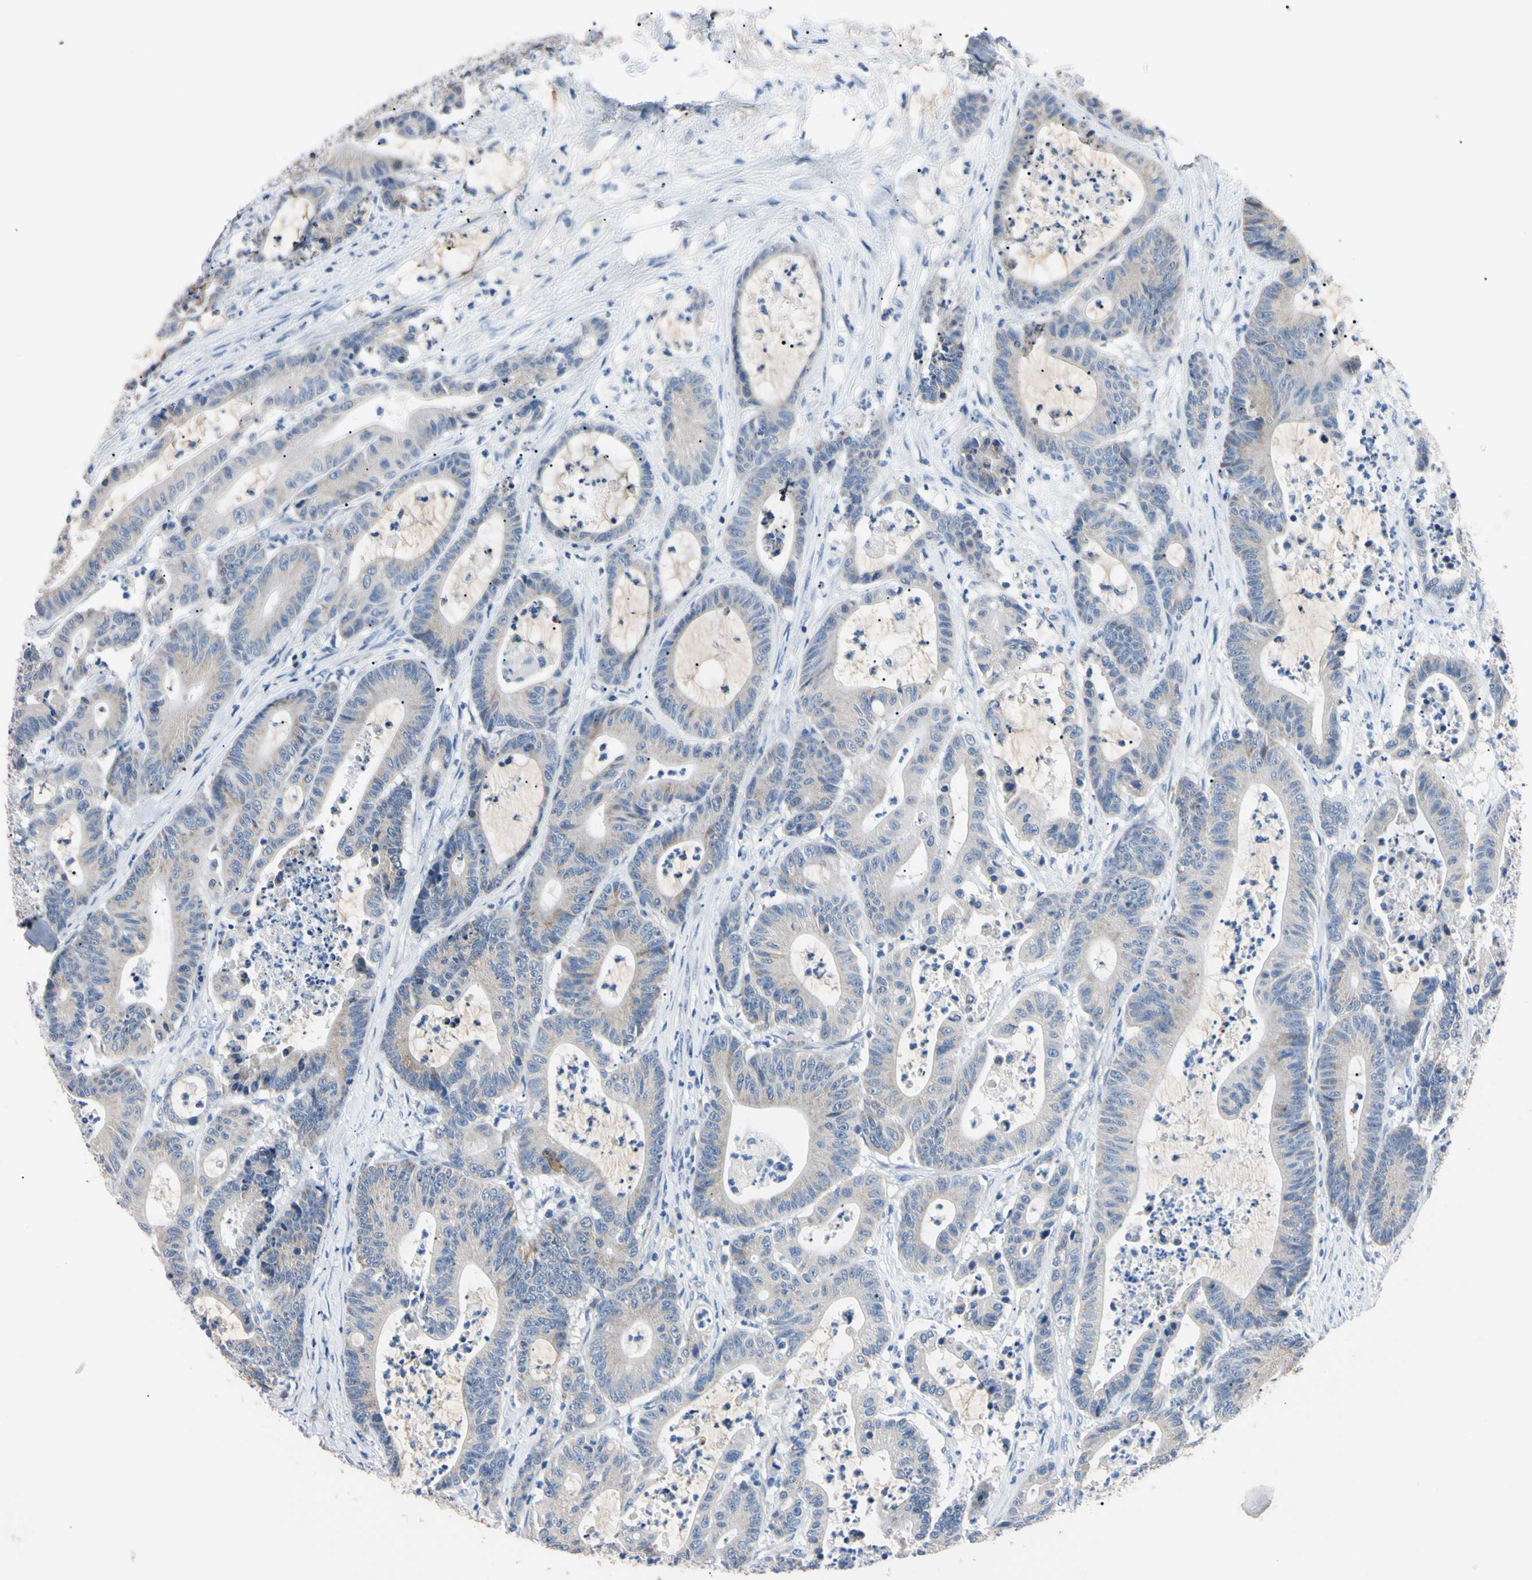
{"staining": {"intensity": "weak", "quantity": "<25%", "location": "cytoplasmic/membranous"}, "tissue": "colorectal cancer", "cell_type": "Tumor cells", "image_type": "cancer", "snomed": [{"axis": "morphology", "description": "Adenocarcinoma, NOS"}, {"axis": "topography", "description": "Colon"}], "caption": "Colorectal cancer stained for a protein using immunohistochemistry (IHC) exhibits no positivity tumor cells.", "gene": "PNKD", "patient": {"sex": "female", "age": 84}}